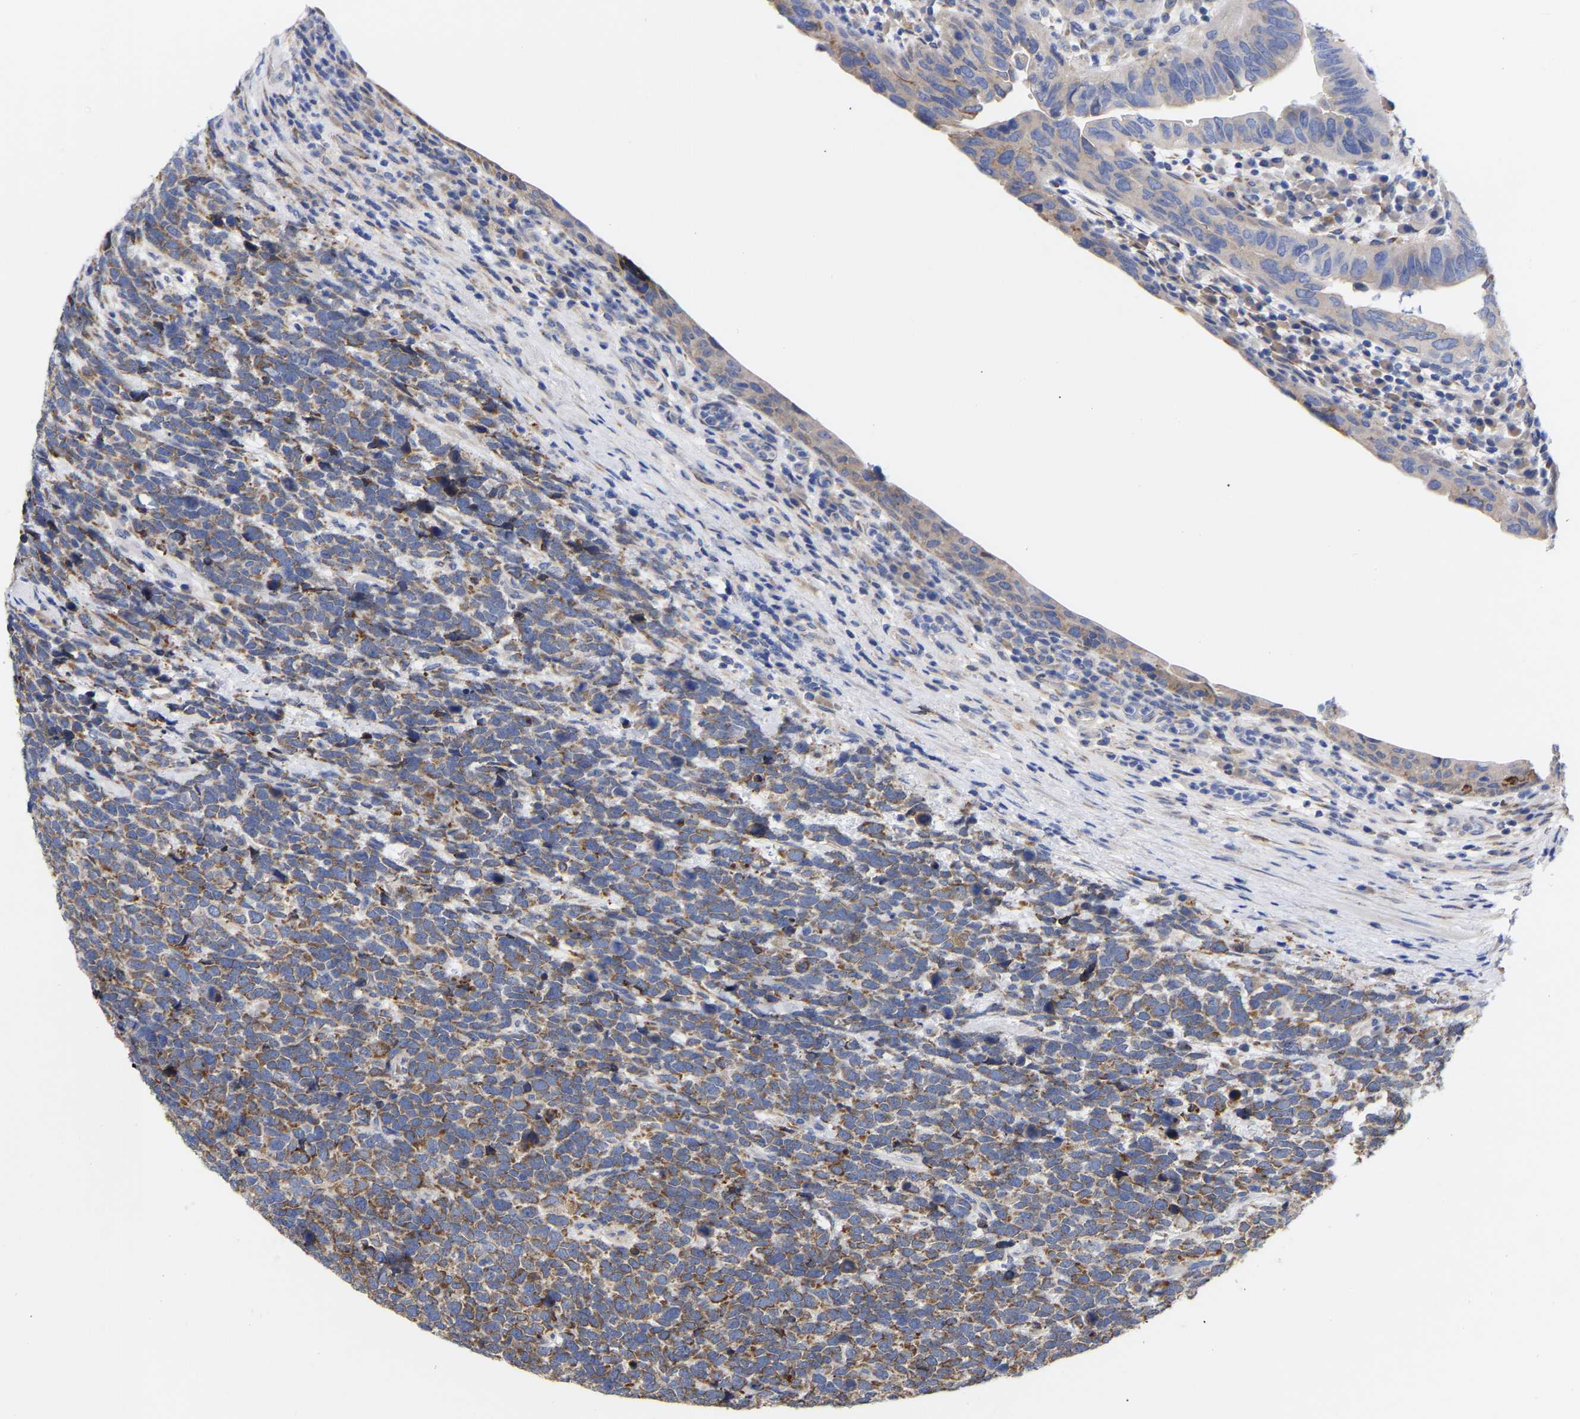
{"staining": {"intensity": "moderate", "quantity": ">75%", "location": "cytoplasmic/membranous"}, "tissue": "urothelial cancer", "cell_type": "Tumor cells", "image_type": "cancer", "snomed": [{"axis": "morphology", "description": "Urothelial carcinoma, High grade"}, {"axis": "topography", "description": "Urinary bladder"}], "caption": "High-power microscopy captured an IHC histopathology image of urothelial cancer, revealing moderate cytoplasmic/membranous expression in about >75% of tumor cells.", "gene": "CFAP298", "patient": {"sex": "female", "age": 82}}